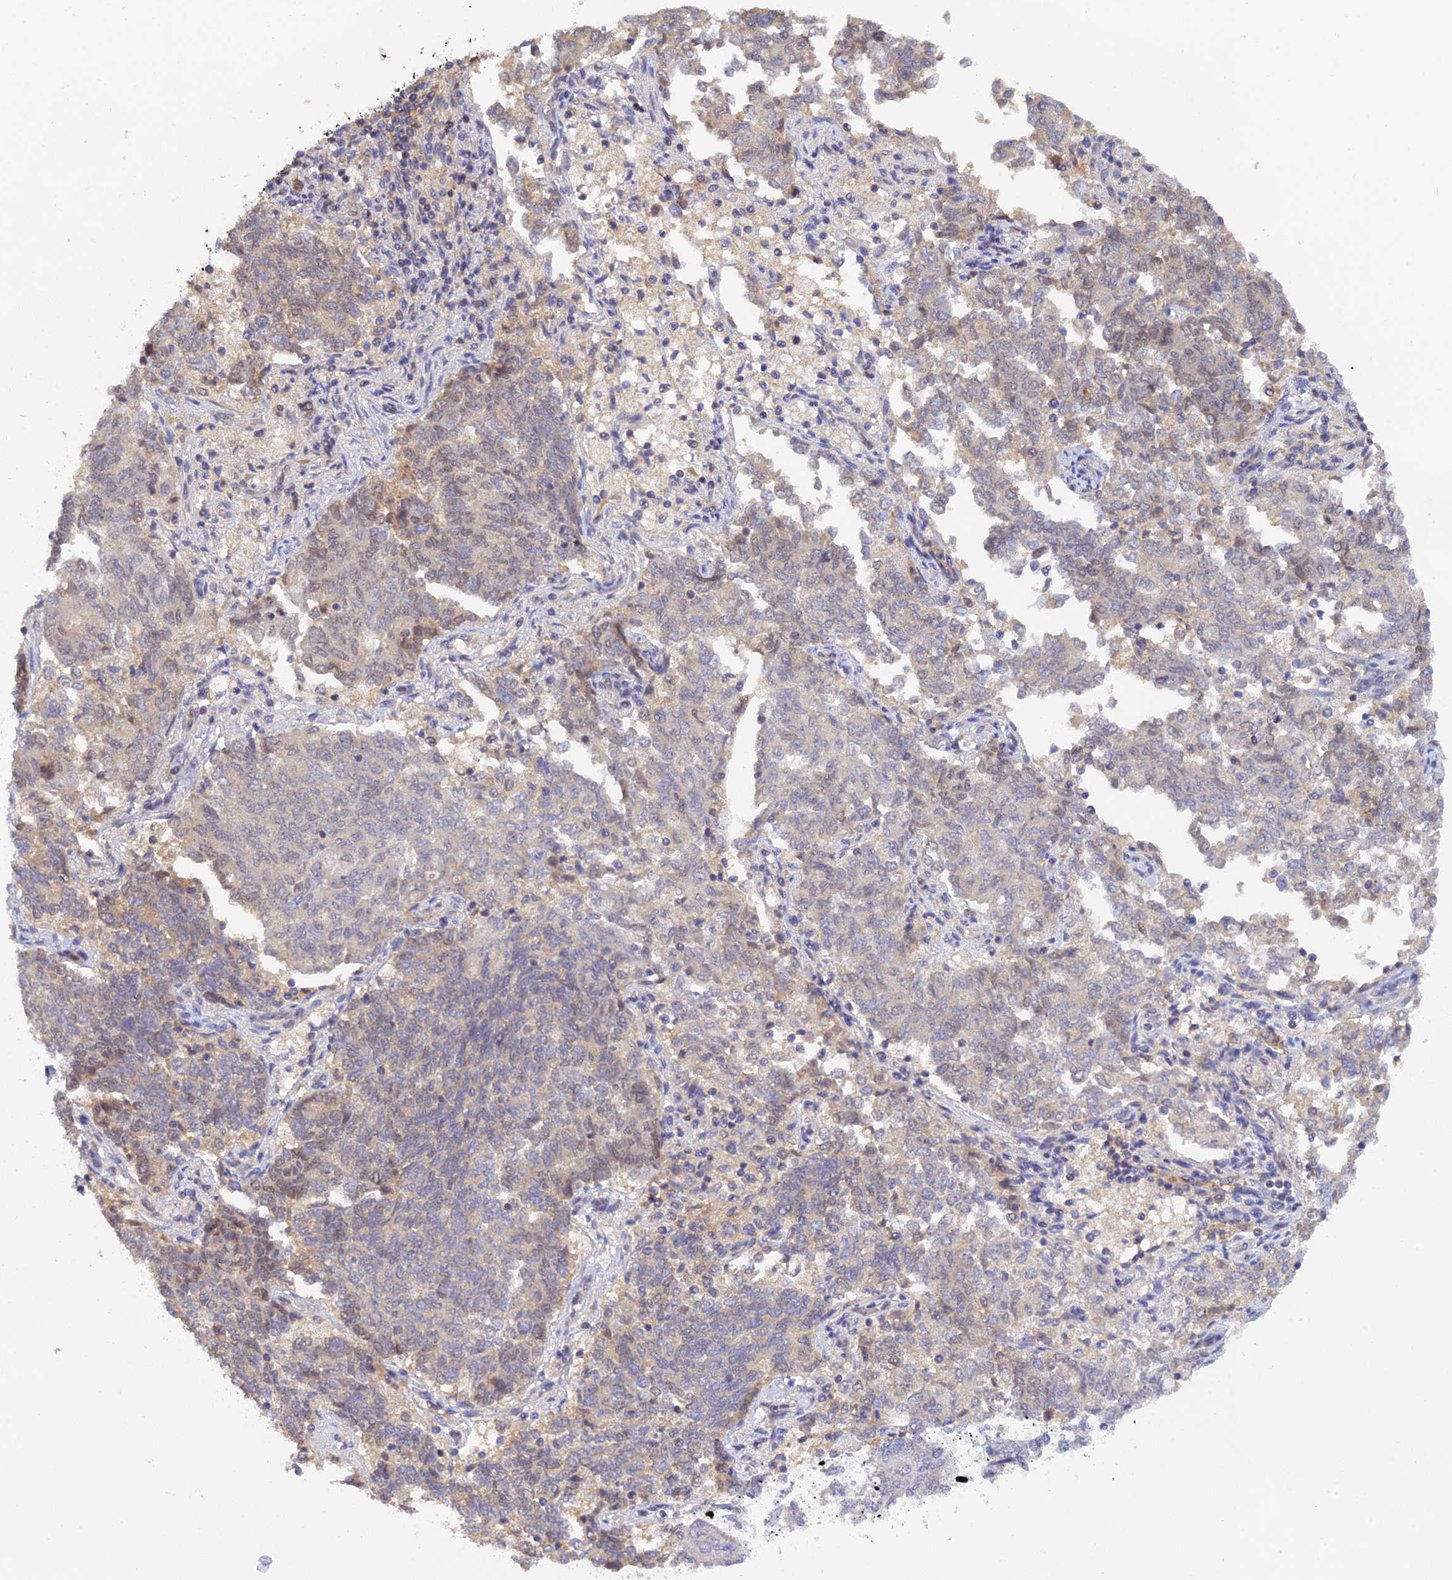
{"staining": {"intensity": "negative", "quantity": "none", "location": "none"}, "tissue": "endometrial cancer", "cell_type": "Tumor cells", "image_type": "cancer", "snomed": [{"axis": "morphology", "description": "Adenocarcinoma, NOS"}, {"axis": "topography", "description": "Endometrium"}], "caption": "High power microscopy image of an immunohistochemistry (IHC) photomicrograph of endometrial adenocarcinoma, revealing no significant staining in tumor cells.", "gene": "ZNF436", "patient": {"sex": "female", "age": 80}}